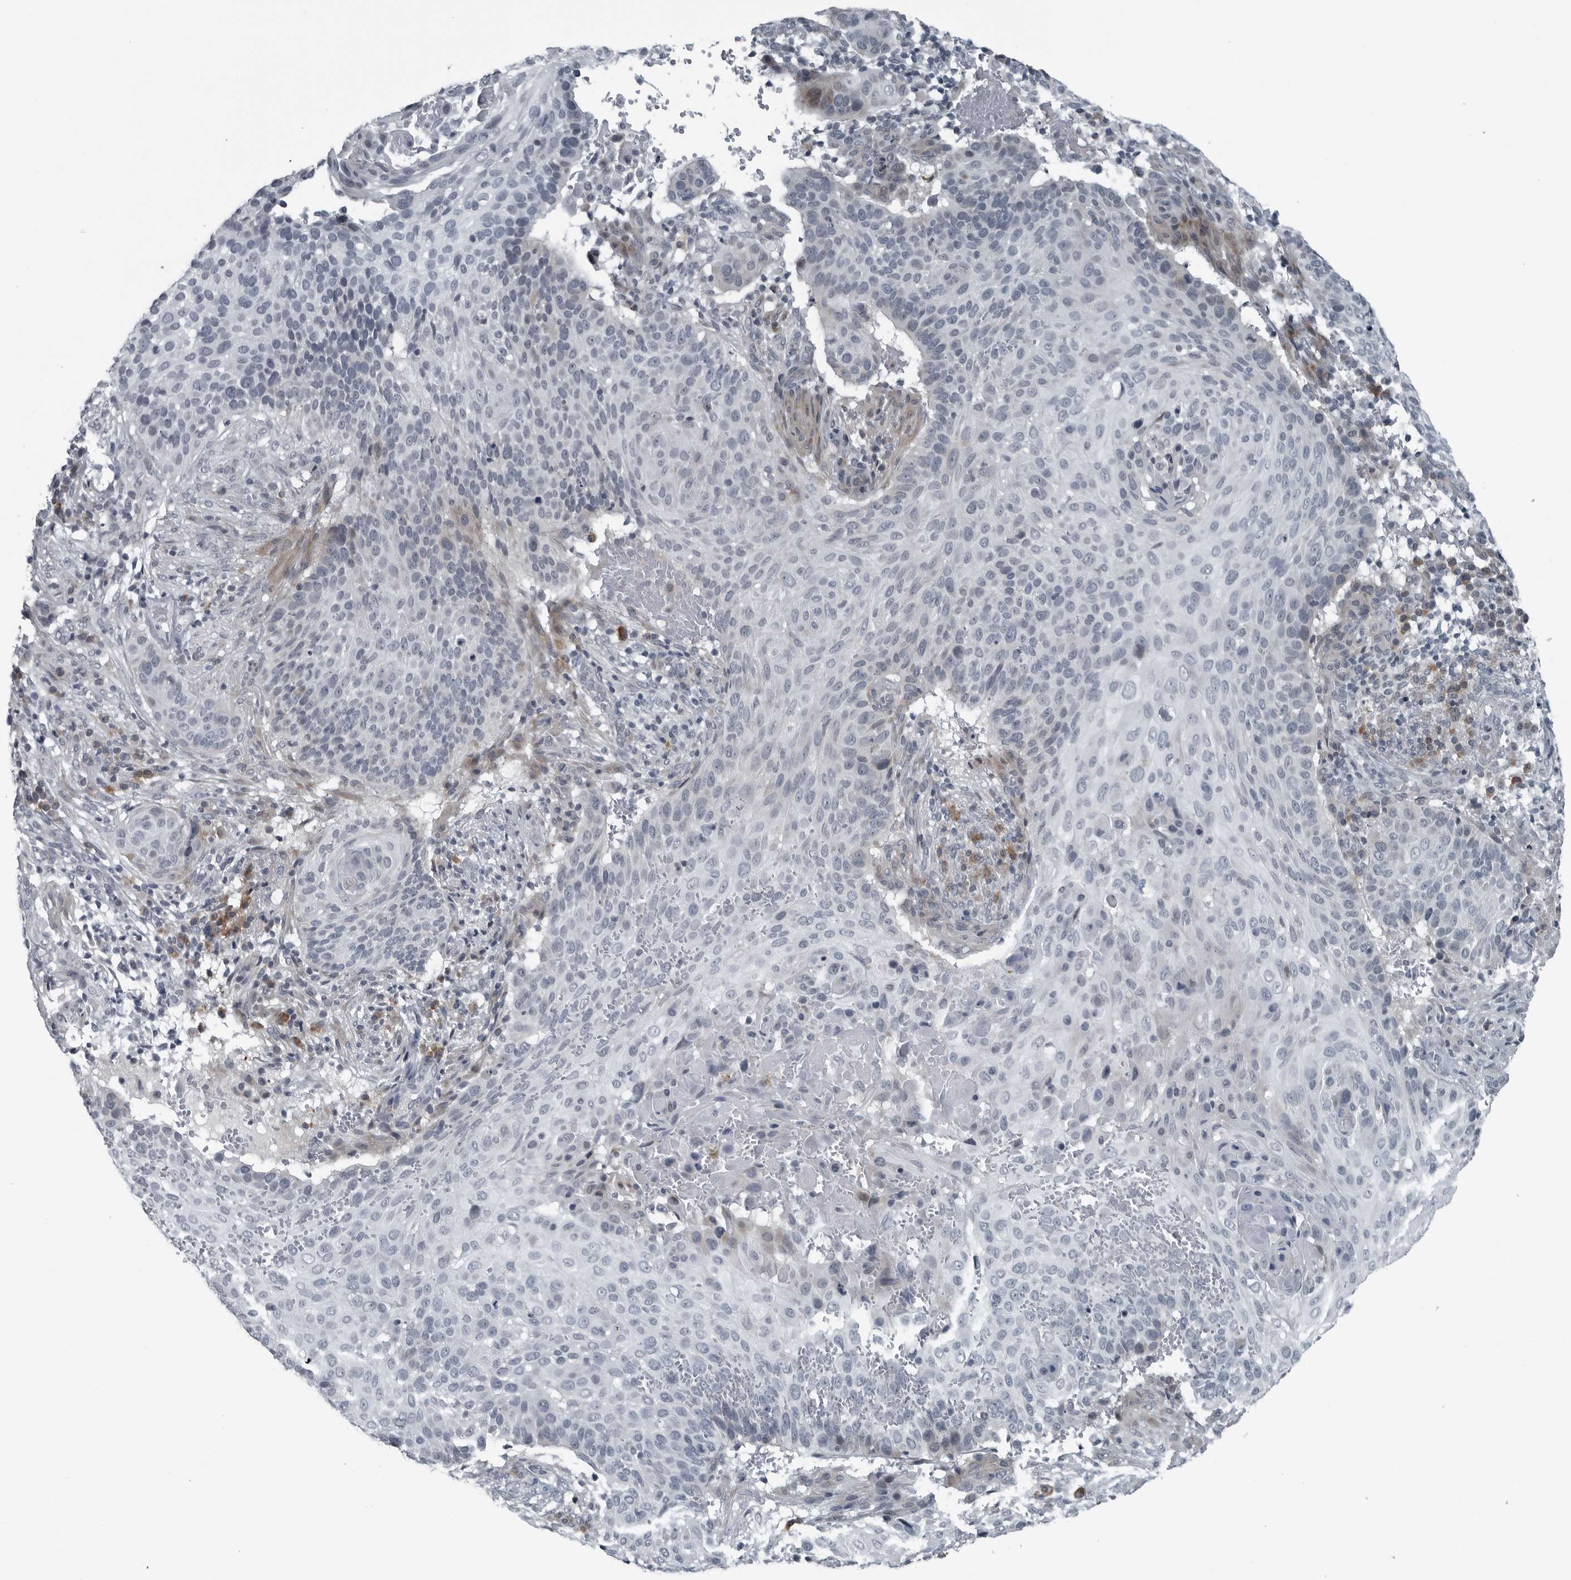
{"staining": {"intensity": "negative", "quantity": "none", "location": "none"}, "tissue": "cervical cancer", "cell_type": "Tumor cells", "image_type": "cancer", "snomed": [{"axis": "morphology", "description": "Squamous cell carcinoma, NOS"}, {"axis": "topography", "description": "Cervix"}], "caption": "DAB (3,3'-diaminobenzidine) immunohistochemical staining of human cervical squamous cell carcinoma demonstrates no significant positivity in tumor cells.", "gene": "DNAAF11", "patient": {"sex": "female", "age": 74}}